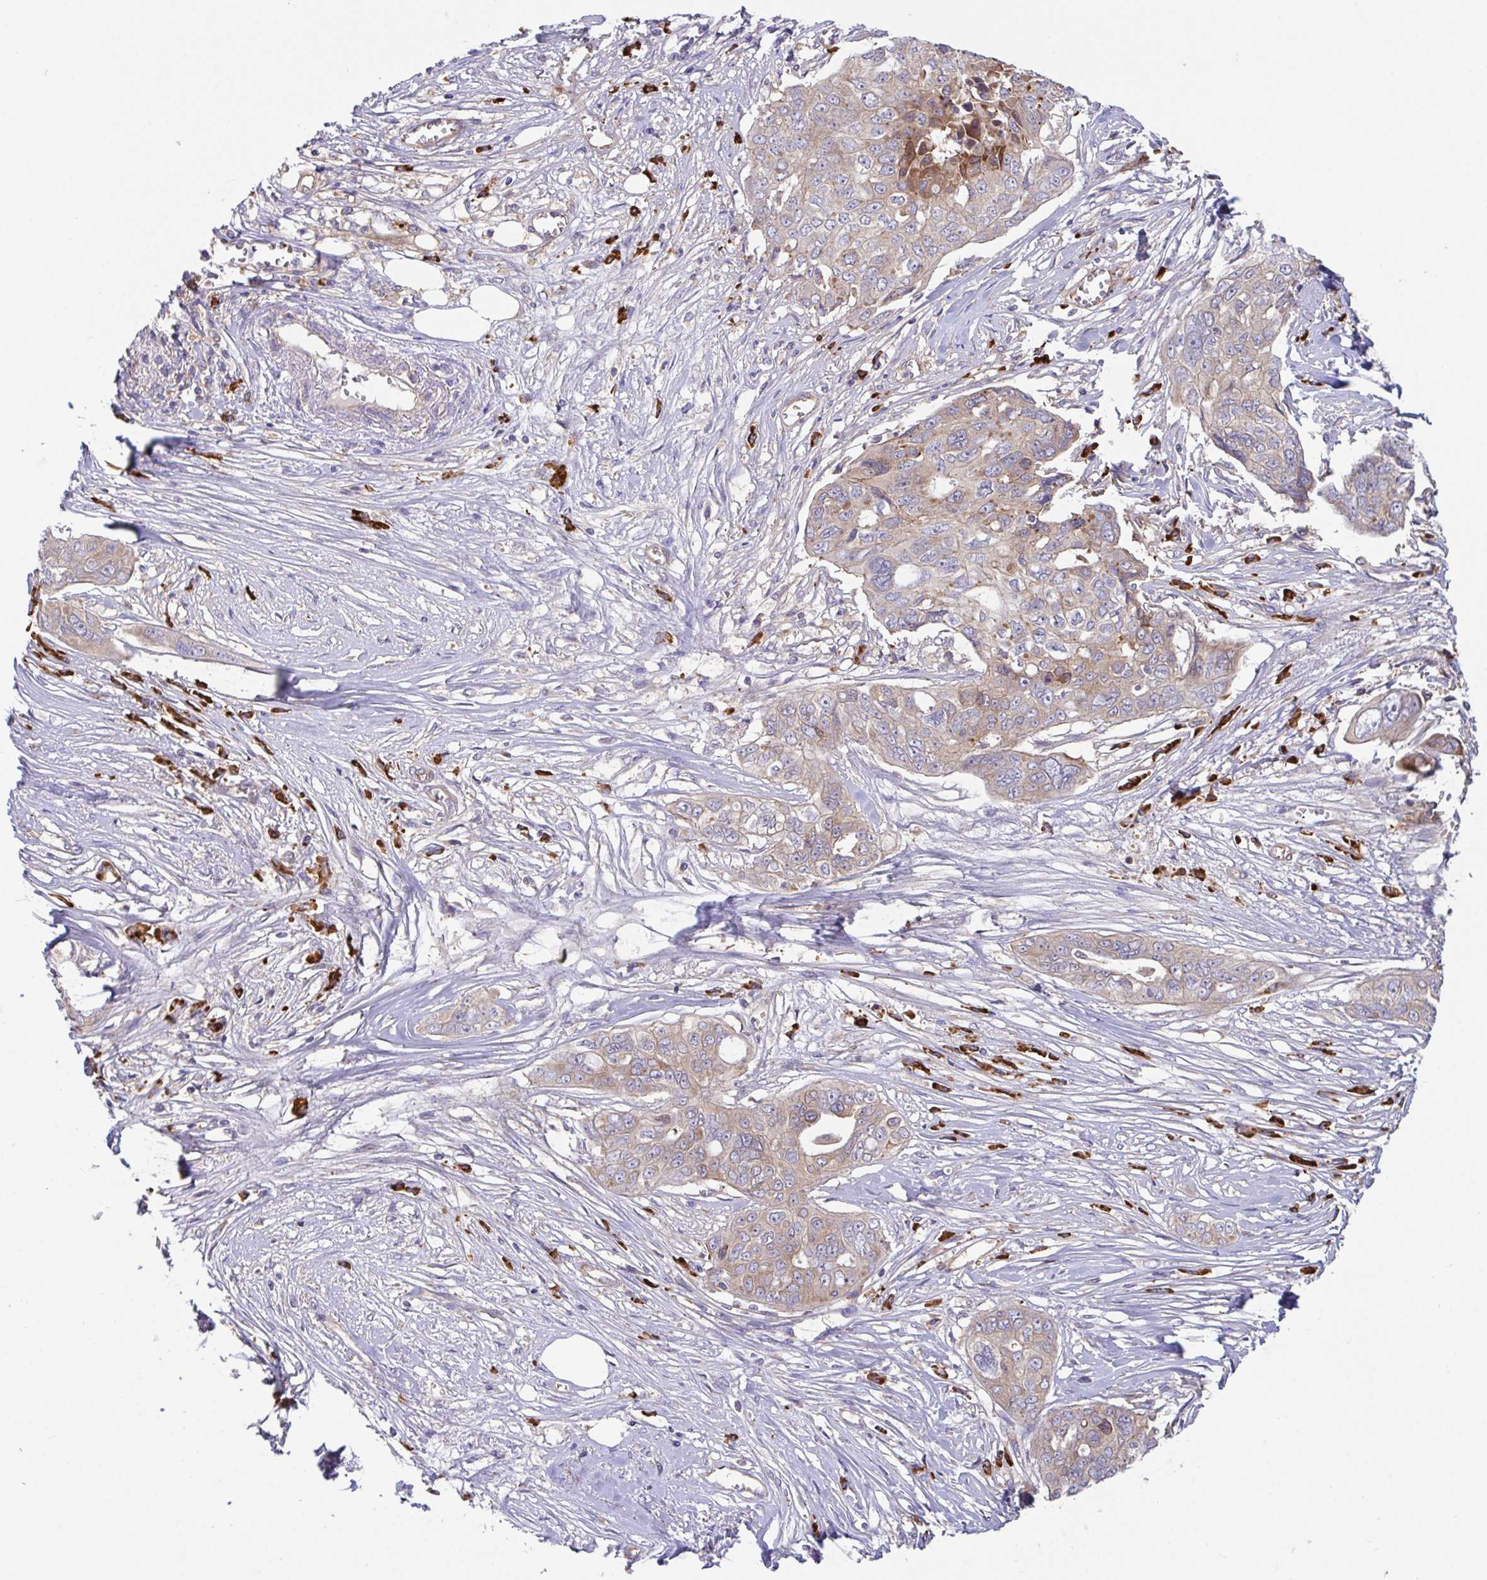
{"staining": {"intensity": "weak", "quantity": "25%-75%", "location": "cytoplasmic/membranous"}, "tissue": "ovarian cancer", "cell_type": "Tumor cells", "image_type": "cancer", "snomed": [{"axis": "morphology", "description": "Carcinoma, endometroid"}, {"axis": "topography", "description": "Ovary"}], "caption": "Ovarian cancer stained with a brown dye demonstrates weak cytoplasmic/membranous positive positivity in about 25%-75% of tumor cells.", "gene": "YARS2", "patient": {"sex": "female", "age": 70}}